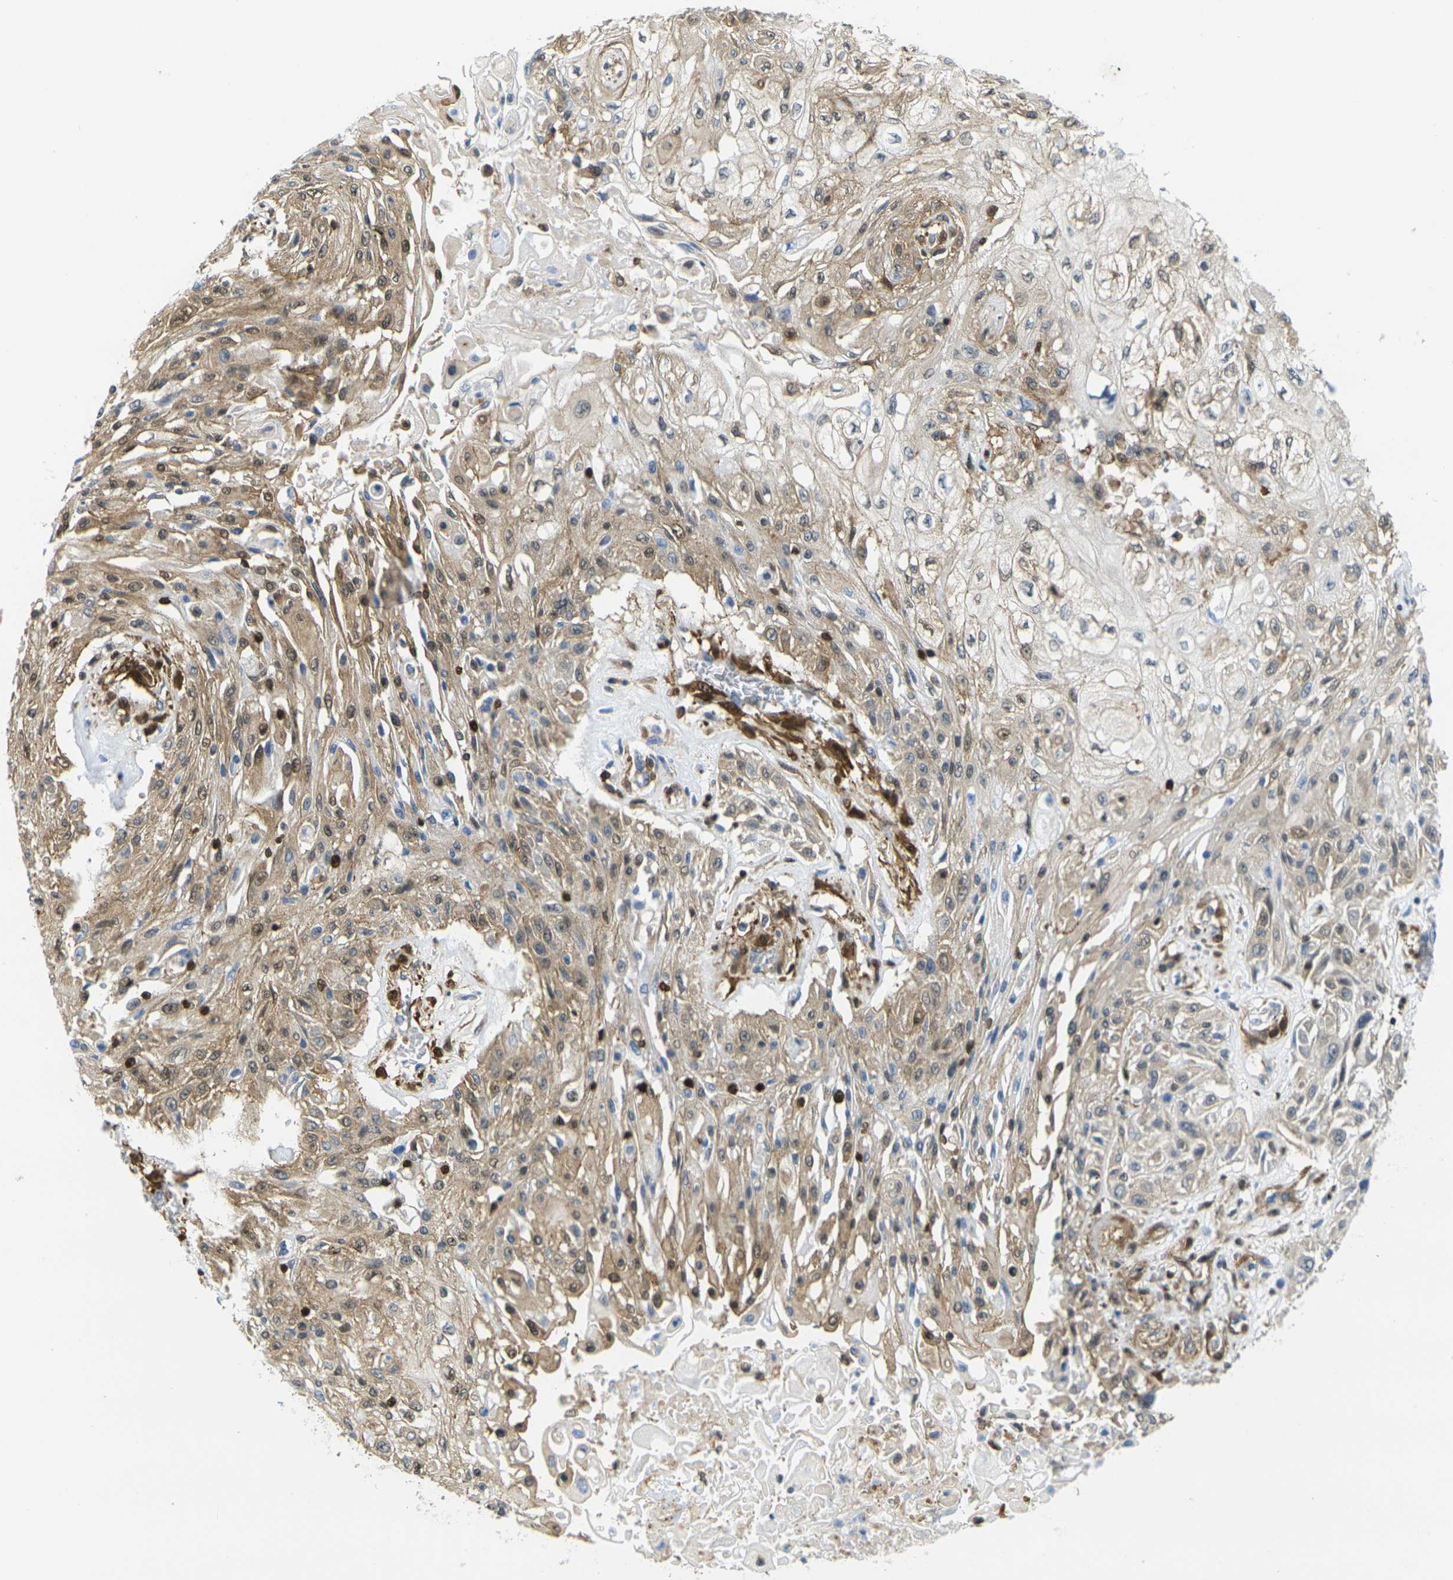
{"staining": {"intensity": "moderate", "quantity": ">75%", "location": "cytoplasmic/membranous,nuclear"}, "tissue": "skin cancer", "cell_type": "Tumor cells", "image_type": "cancer", "snomed": [{"axis": "morphology", "description": "Squamous cell carcinoma, NOS"}, {"axis": "topography", "description": "Skin"}], "caption": "Skin squamous cell carcinoma was stained to show a protein in brown. There is medium levels of moderate cytoplasmic/membranous and nuclear staining in about >75% of tumor cells. (DAB = brown stain, brightfield microscopy at high magnification).", "gene": "LASP1", "patient": {"sex": "male", "age": 75}}